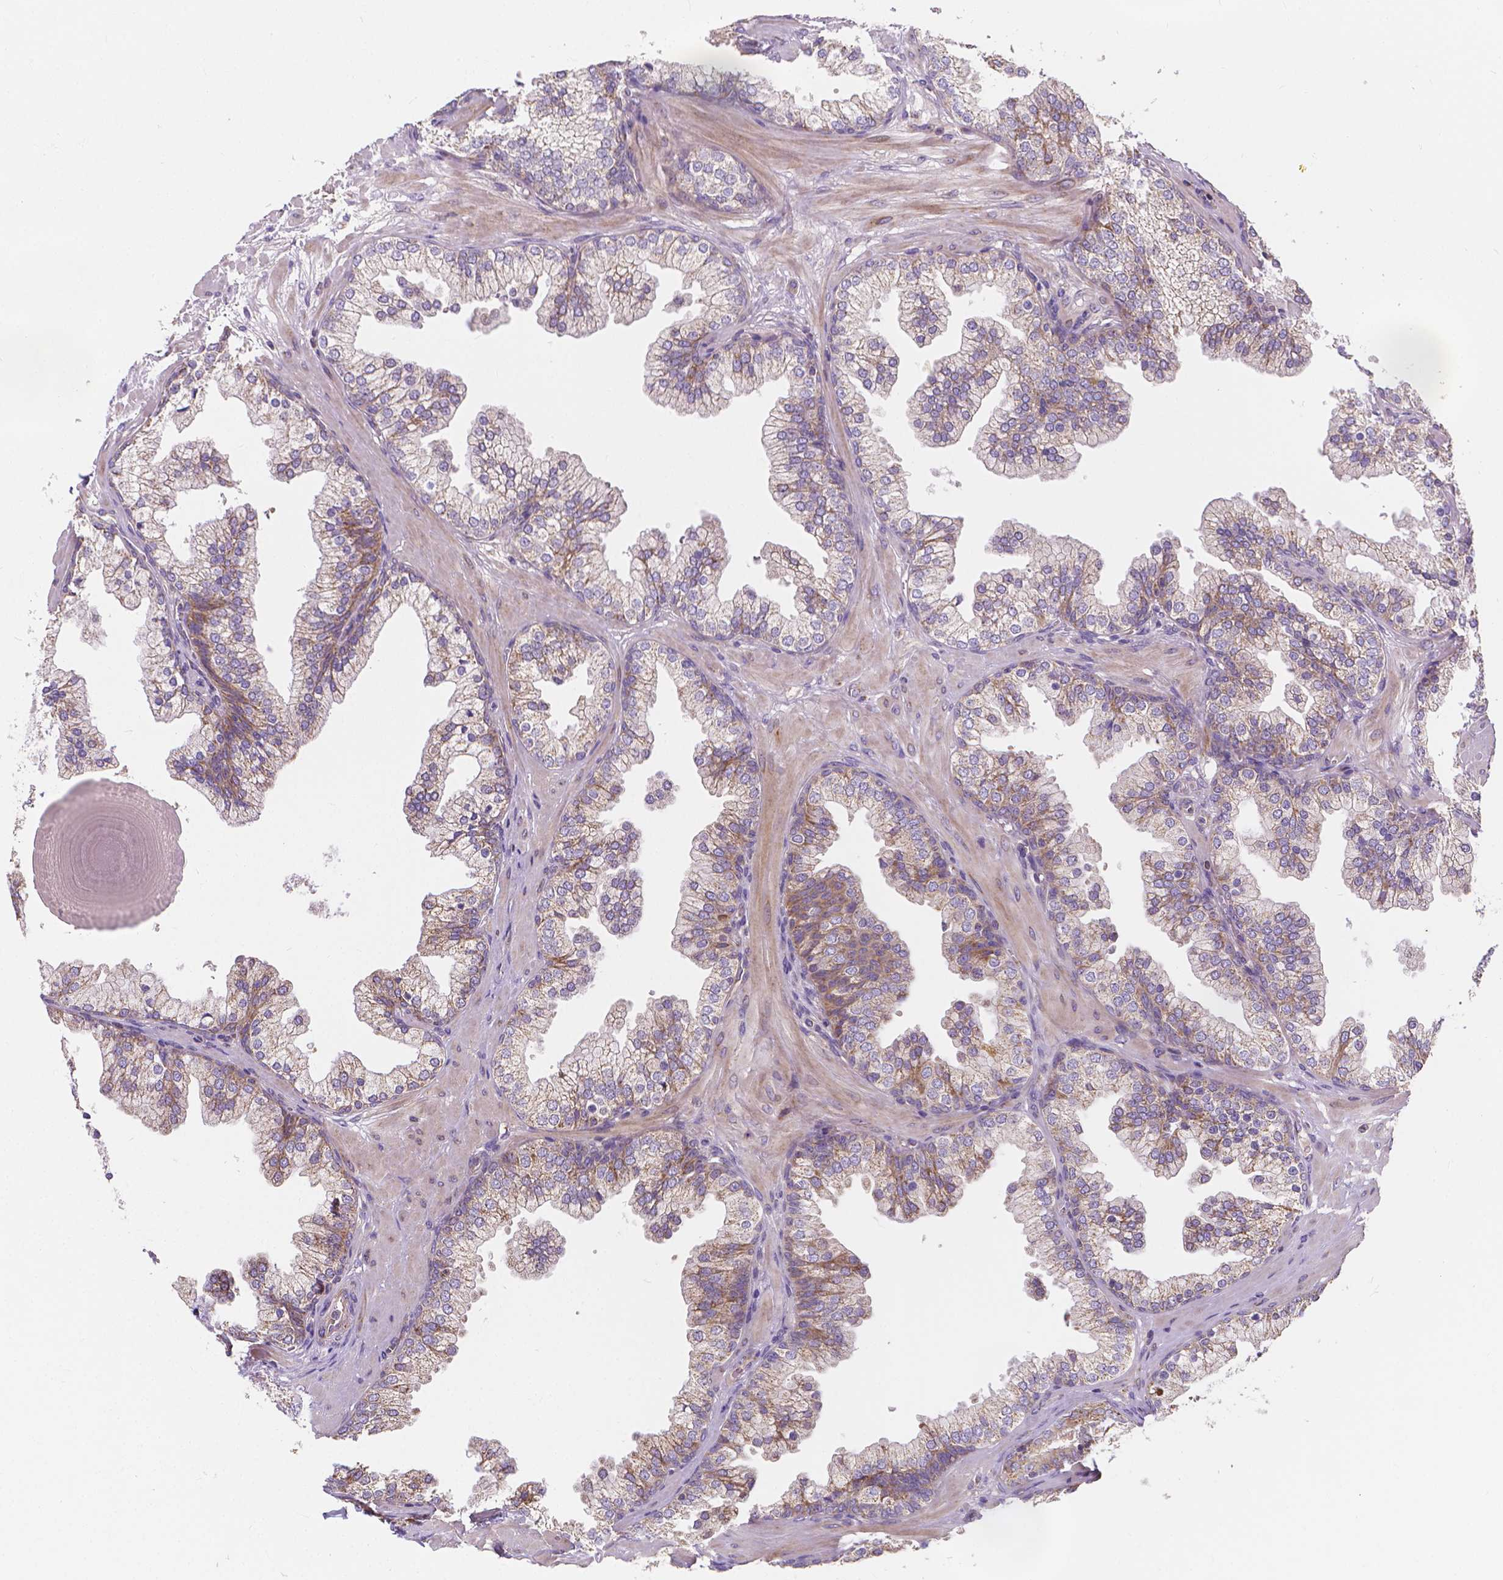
{"staining": {"intensity": "moderate", "quantity": "25%-75%", "location": "cytoplasmic/membranous"}, "tissue": "prostate", "cell_type": "Glandular cells", "image_type": "normal", "snomed": [{"axis": "morphology", "description": "Normal tissue, NOS"}, {"axis": "topography", "description": "Prostate"}, {"axis": "topography", "description": "Peripheral nerve tissue"}], "caption": "Protein staining of normal prostate displays moderate cytoplasmic/membranous staining in approximately 25%-75% of glandular cells.", "gene": "SNCAIP", "patient": {"sex": "male", "age": 61}}